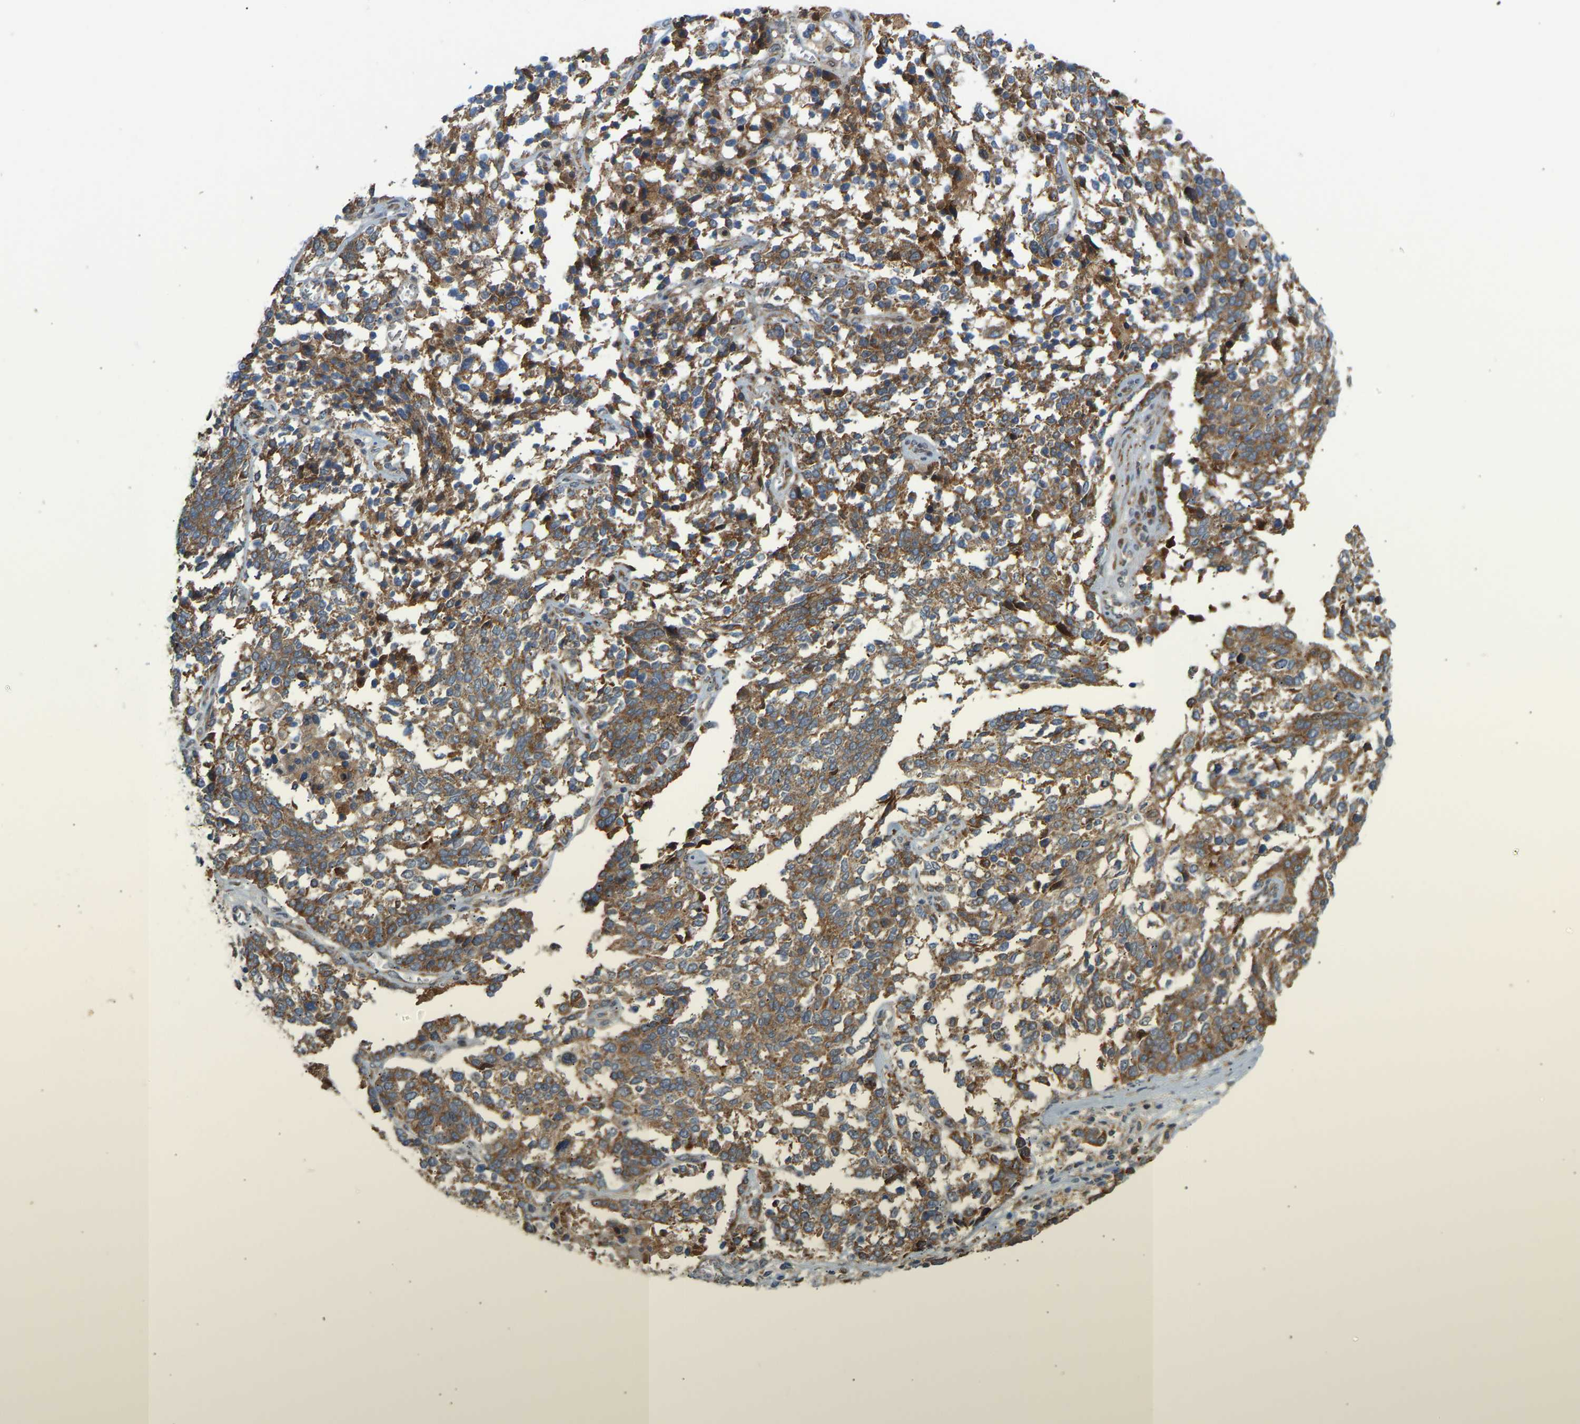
{"staining": {"intensity": "moderate", "quantity": ">75%", "location": "cytoplasmic/membranous"}, "tissue": "ovarian cancer", "cell_type": "Tumor cells", "image_type": "cancer", "snomed": [{"axis": "morphology", "description": "Cystadenocarcinoma, serous, NOS"}, {"axis": "topography", "description": "Ovary"}], "caption": "Moderate cytoplasmic/membranous protein expression is present in approximately >75% of tumor cells in ovarian serous cystadenocarcinoma. The staining is performed using DAB brown chromogen to label protein expression. The nuclei are counter-stained blue using hematoxylin.", "gene": "PTCD1", "patient": {"sex": "female", "age": 44}}